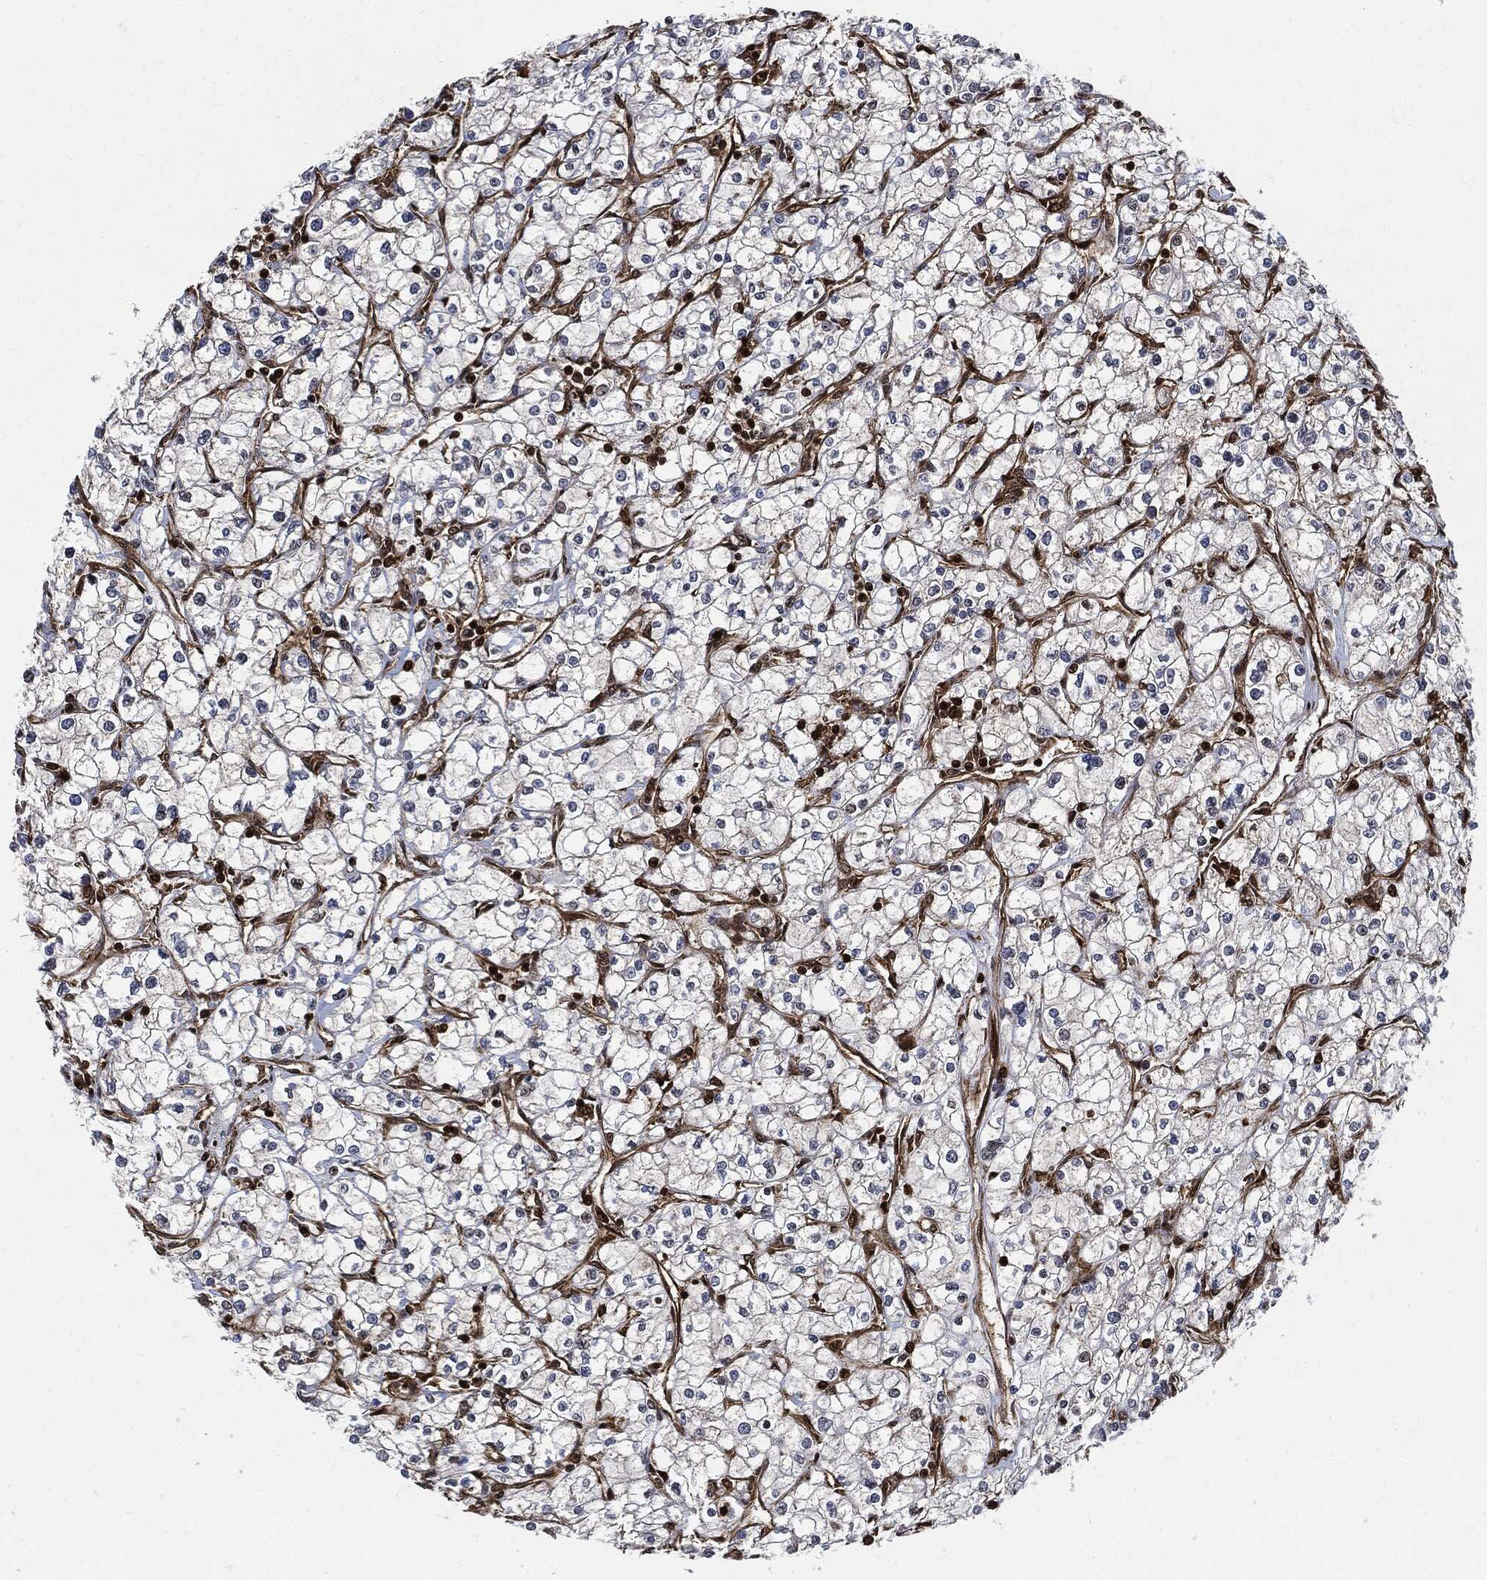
{"staining": {"intensity": "negative", "quantity": "none", "location": "none"}, "tissue": "renal cancer", "cell_type": "Tumor cells", "image_type": "cancer", "snomed": [{"axis": "morphology", "description": "Adenocarcinoma, NOS"}, {"axis": "topography", "description": "Kidney"}], "caption": "This is a photomicrograph of immunohistochemistry staining of renal cancer, which shows no expression in tumor cells.", "gene": "YWHAB", "patient": {"sex": "male", "age": 67}}